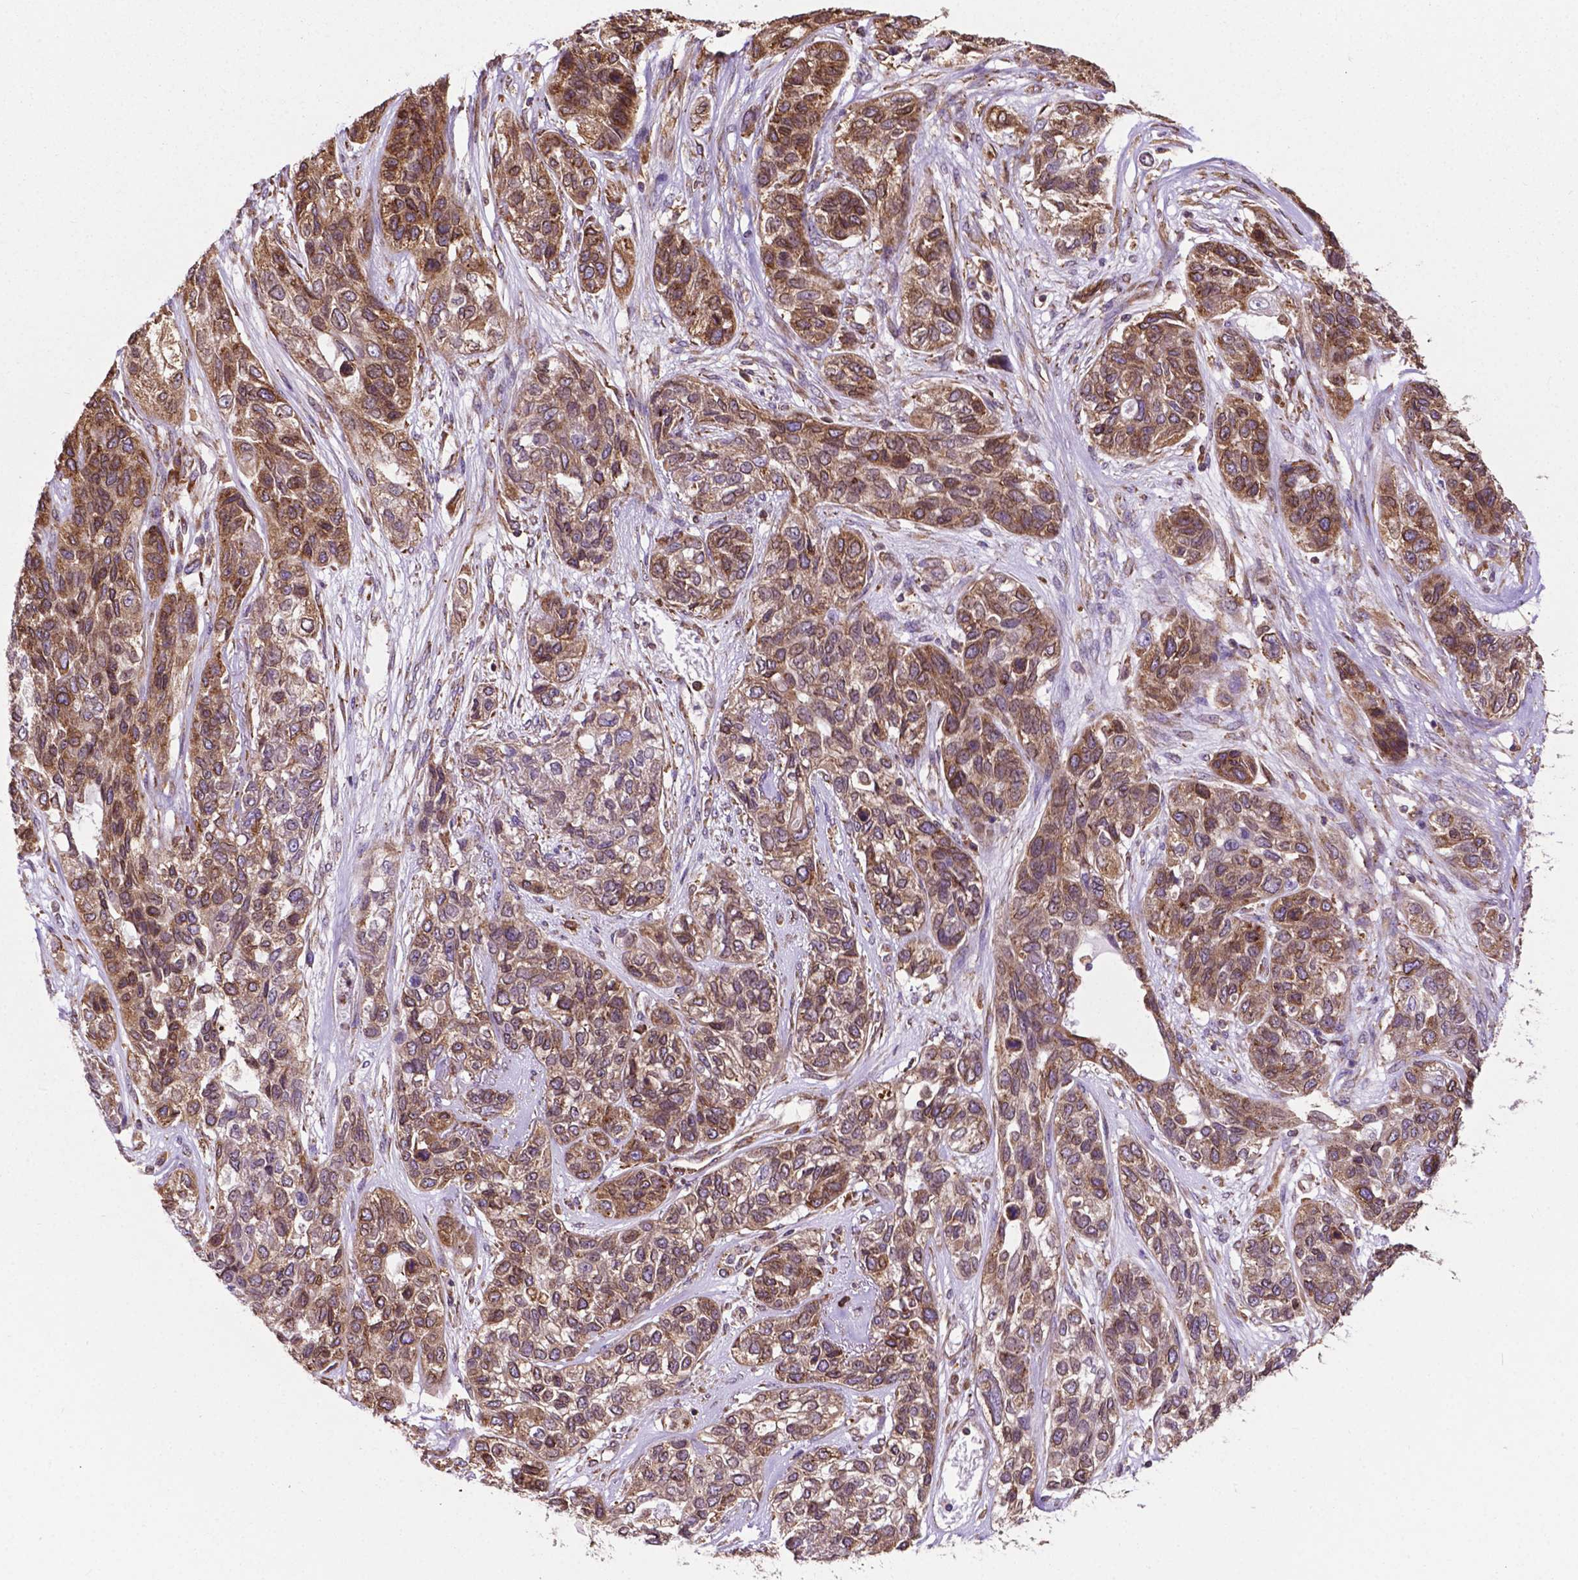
{"staining": {"intensity": "moderate", "quantity": "<25%", "location": "cytoplasmic/membranous,nuclear"}, "tissue": "lung cancer", "cell_type": "Tumor cells", "image_type": "cancer", "snomed": [{"axis": "morphology", "description": "Squamous cell carcinoma, NOS"}, {"axis": "topography", "description": "Lung"}], "caption": "A histopathology image of human squamous cell carcinoma (lung) stained for a protein reveals moderate cytoplasmic/membranous and nuclear brown staining in tumor cells.", "gene": "GANAB", "patient": {"sex": "female", "age": 70}}